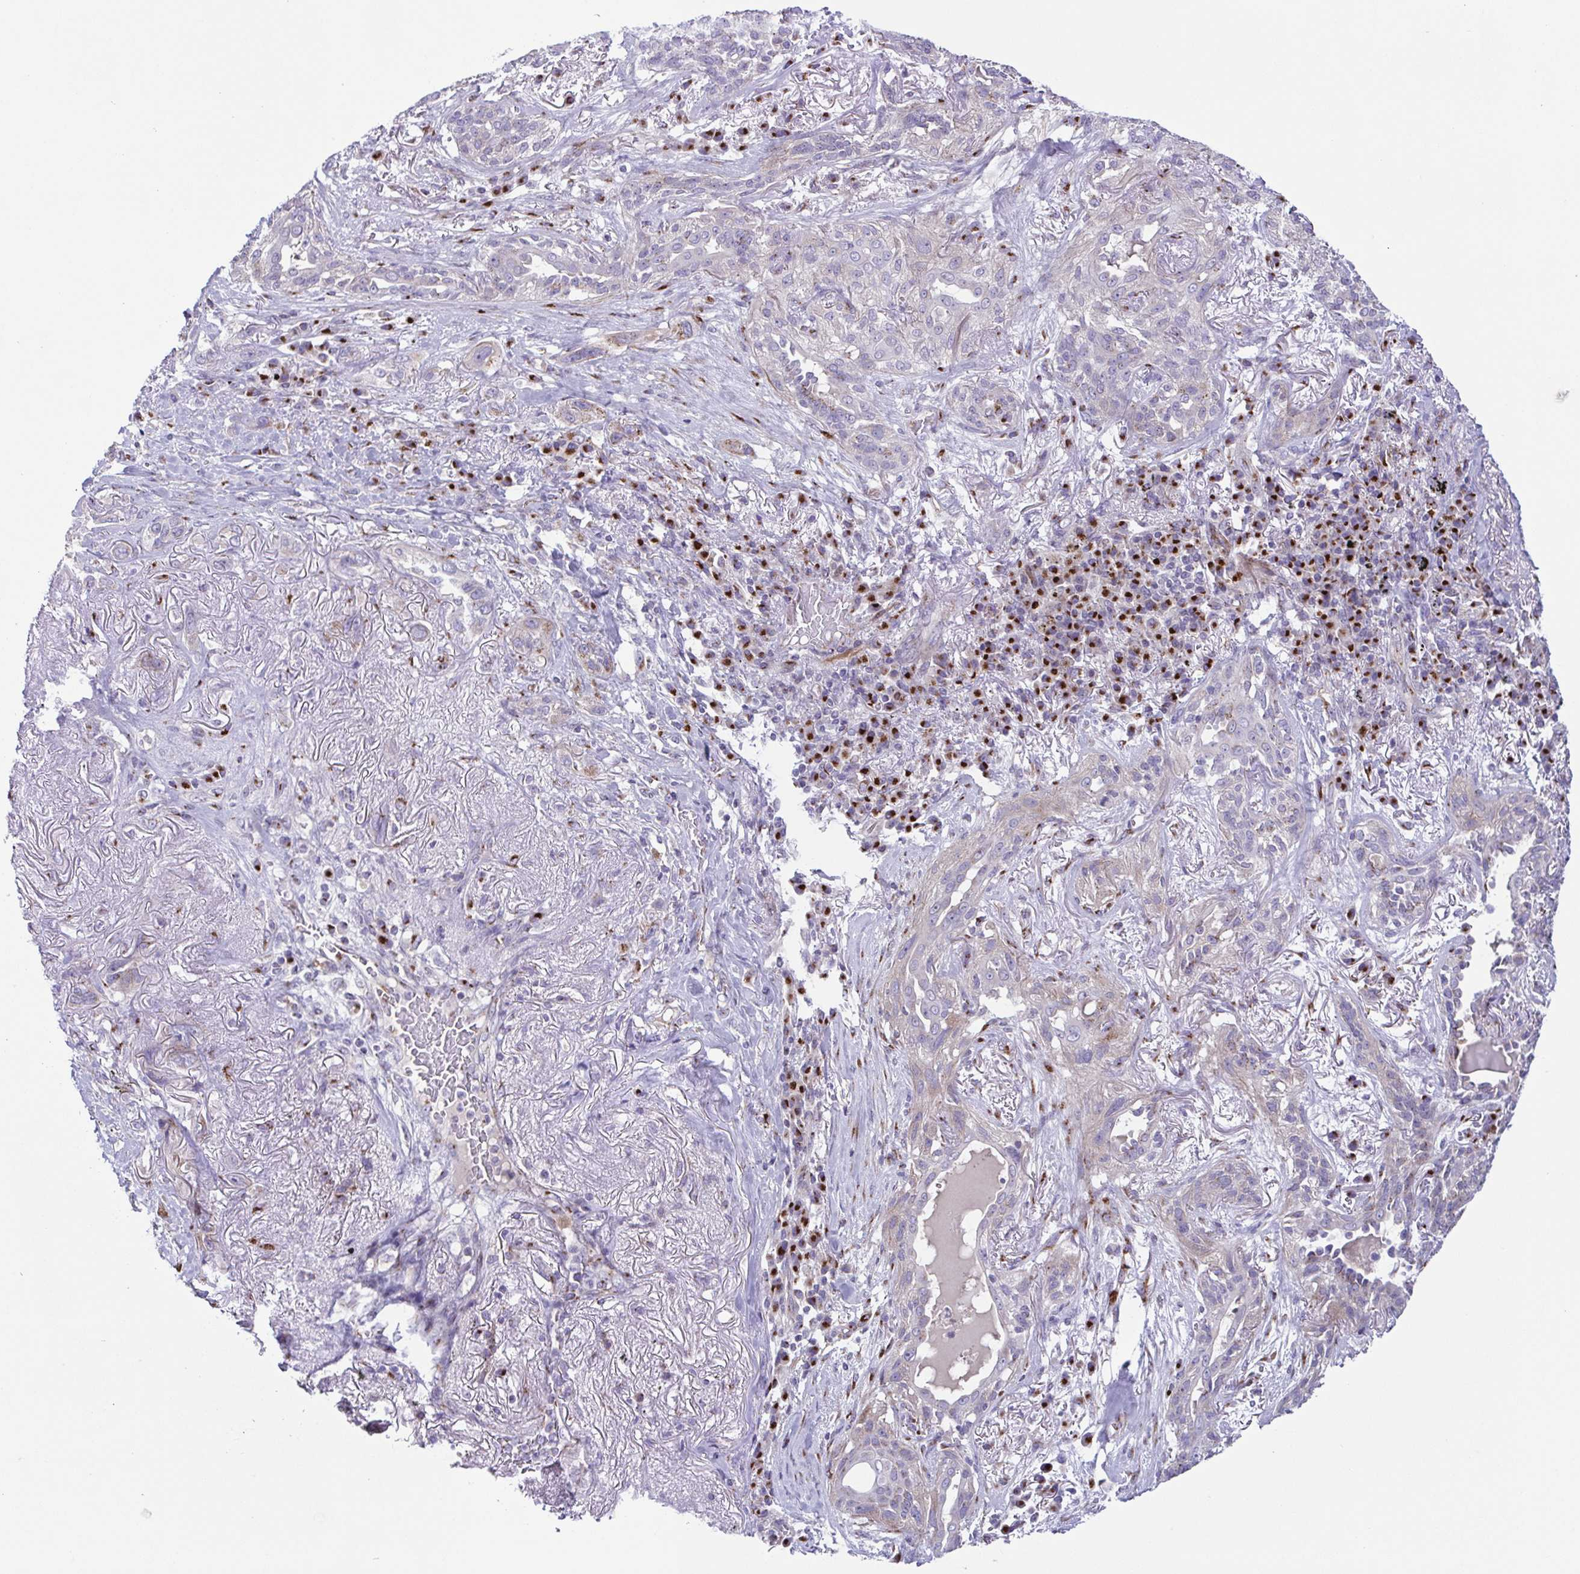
{"staining": {"intensity": "negative", "quantity": "none", "location": "none"}, "tissue": "lung cancer", "cell_type": "Tumor cells", "image_type": "cancer", "snomed": [{"axis": "morphology", "description": "Squamous cell carcinoma, NOS"}, {"axis": "topography", "description": "Lung"}], "caption": "The photomicrograph exhibits no staining of tumor cells in squamous cell carcinoma (lung).", "gene": "COL17A1", "patient": {"sex": "female", "age": 70}}